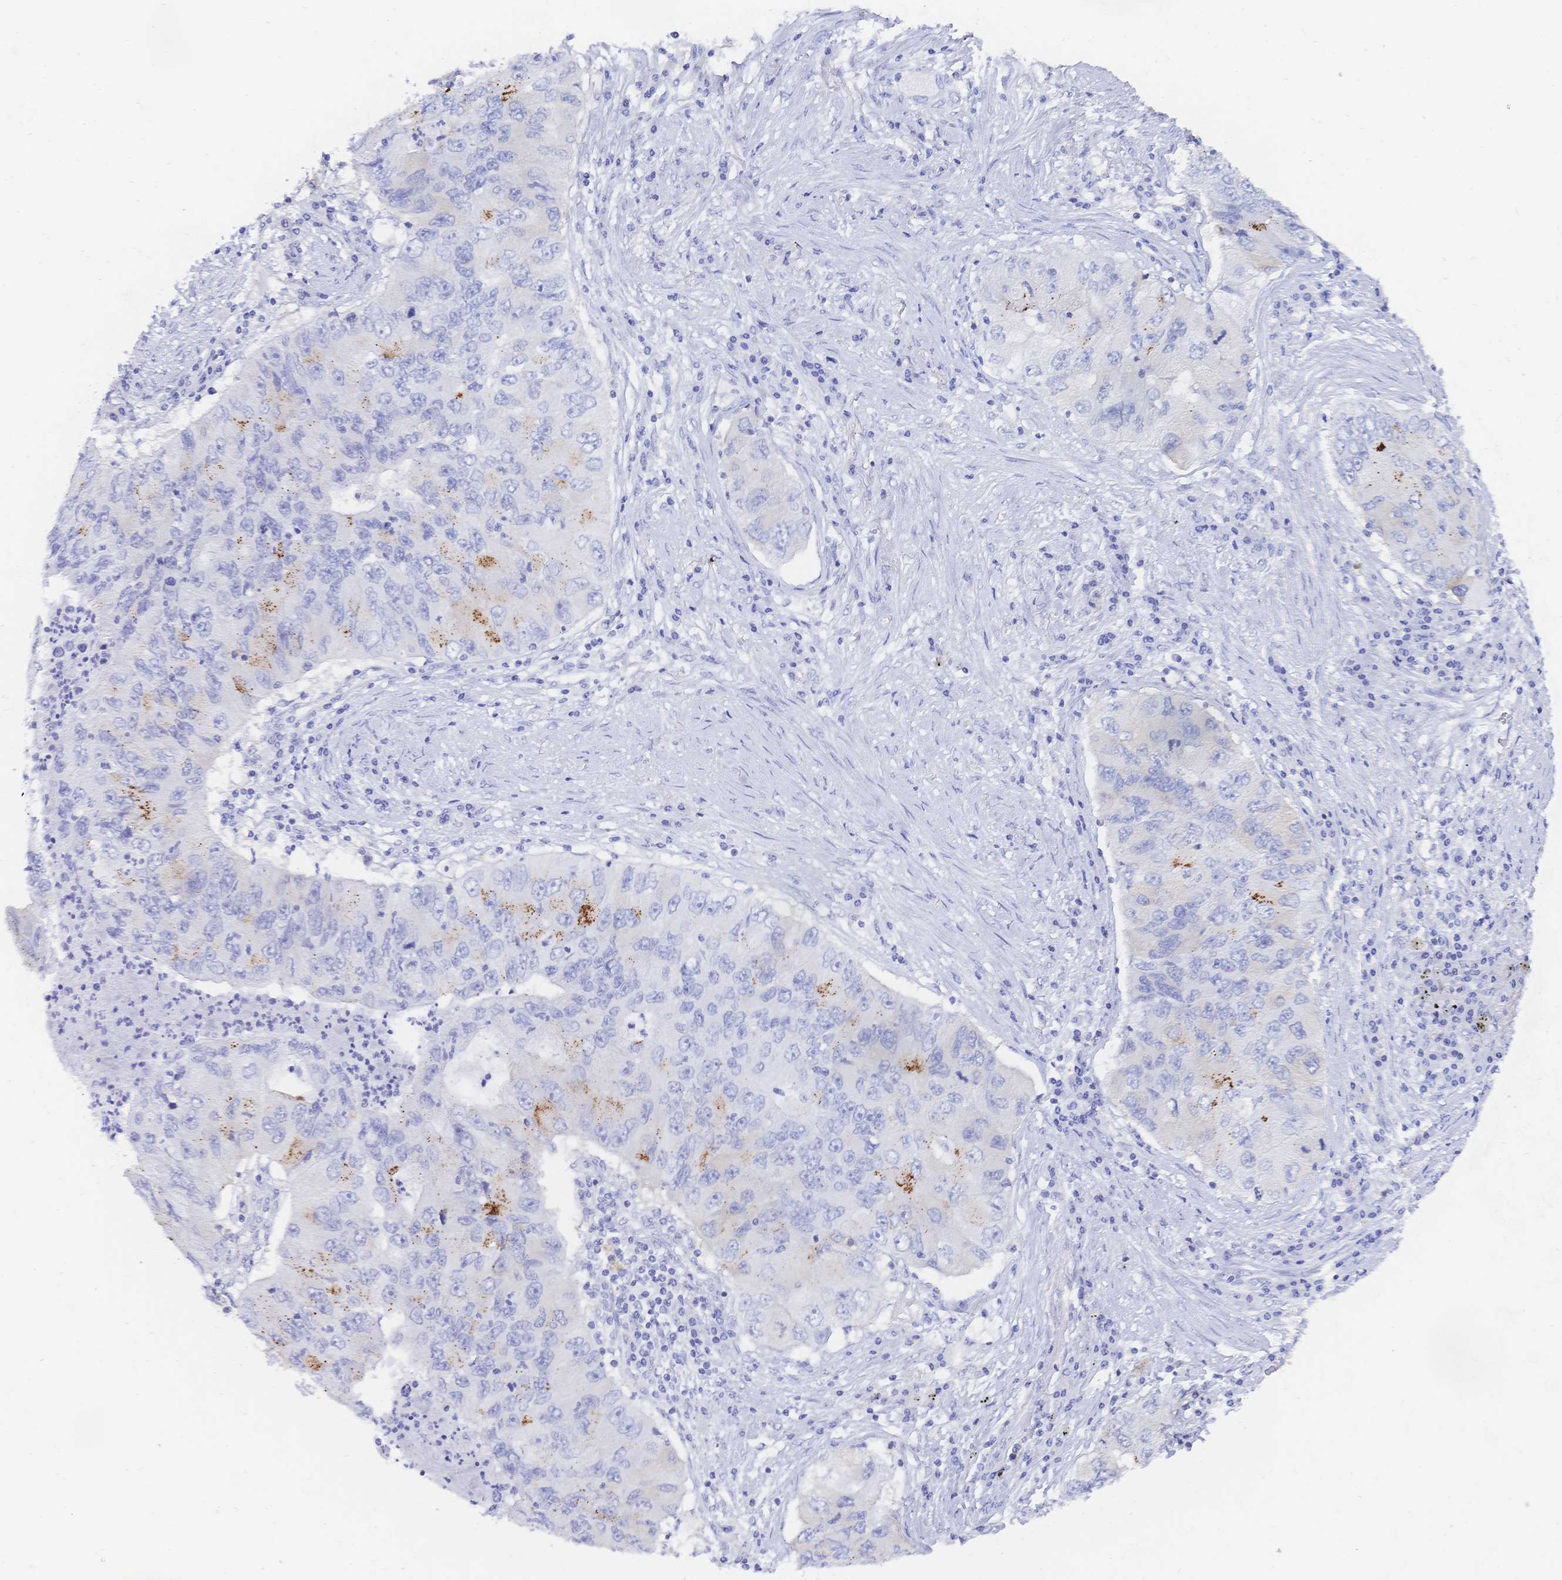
{"staining": {"intensity": "moderate", "quantity": "<25%", "location": "cytoplasmic/membranous"}, "tissue": "lung cancer", "cell_type": "Tumor cells", "image_type": "cancer", "snomed": [{"axis": "morphology", "description": "Adenocarcinoma, NOS"}, {"axis": "morphology", "description": "Adenocarcinoma, metastatic, NOS"}, {"axis": "topography", "description": "Lymph node"}, {"axis": "topography", "description": "Lung"}], "caption": "A brown stain shows moderate cytoplasmic/membranous staining of a protein in human lung cancer tumor cells.", "gene": "RRM1", "patient": {"sex": "female", "age": 54}}